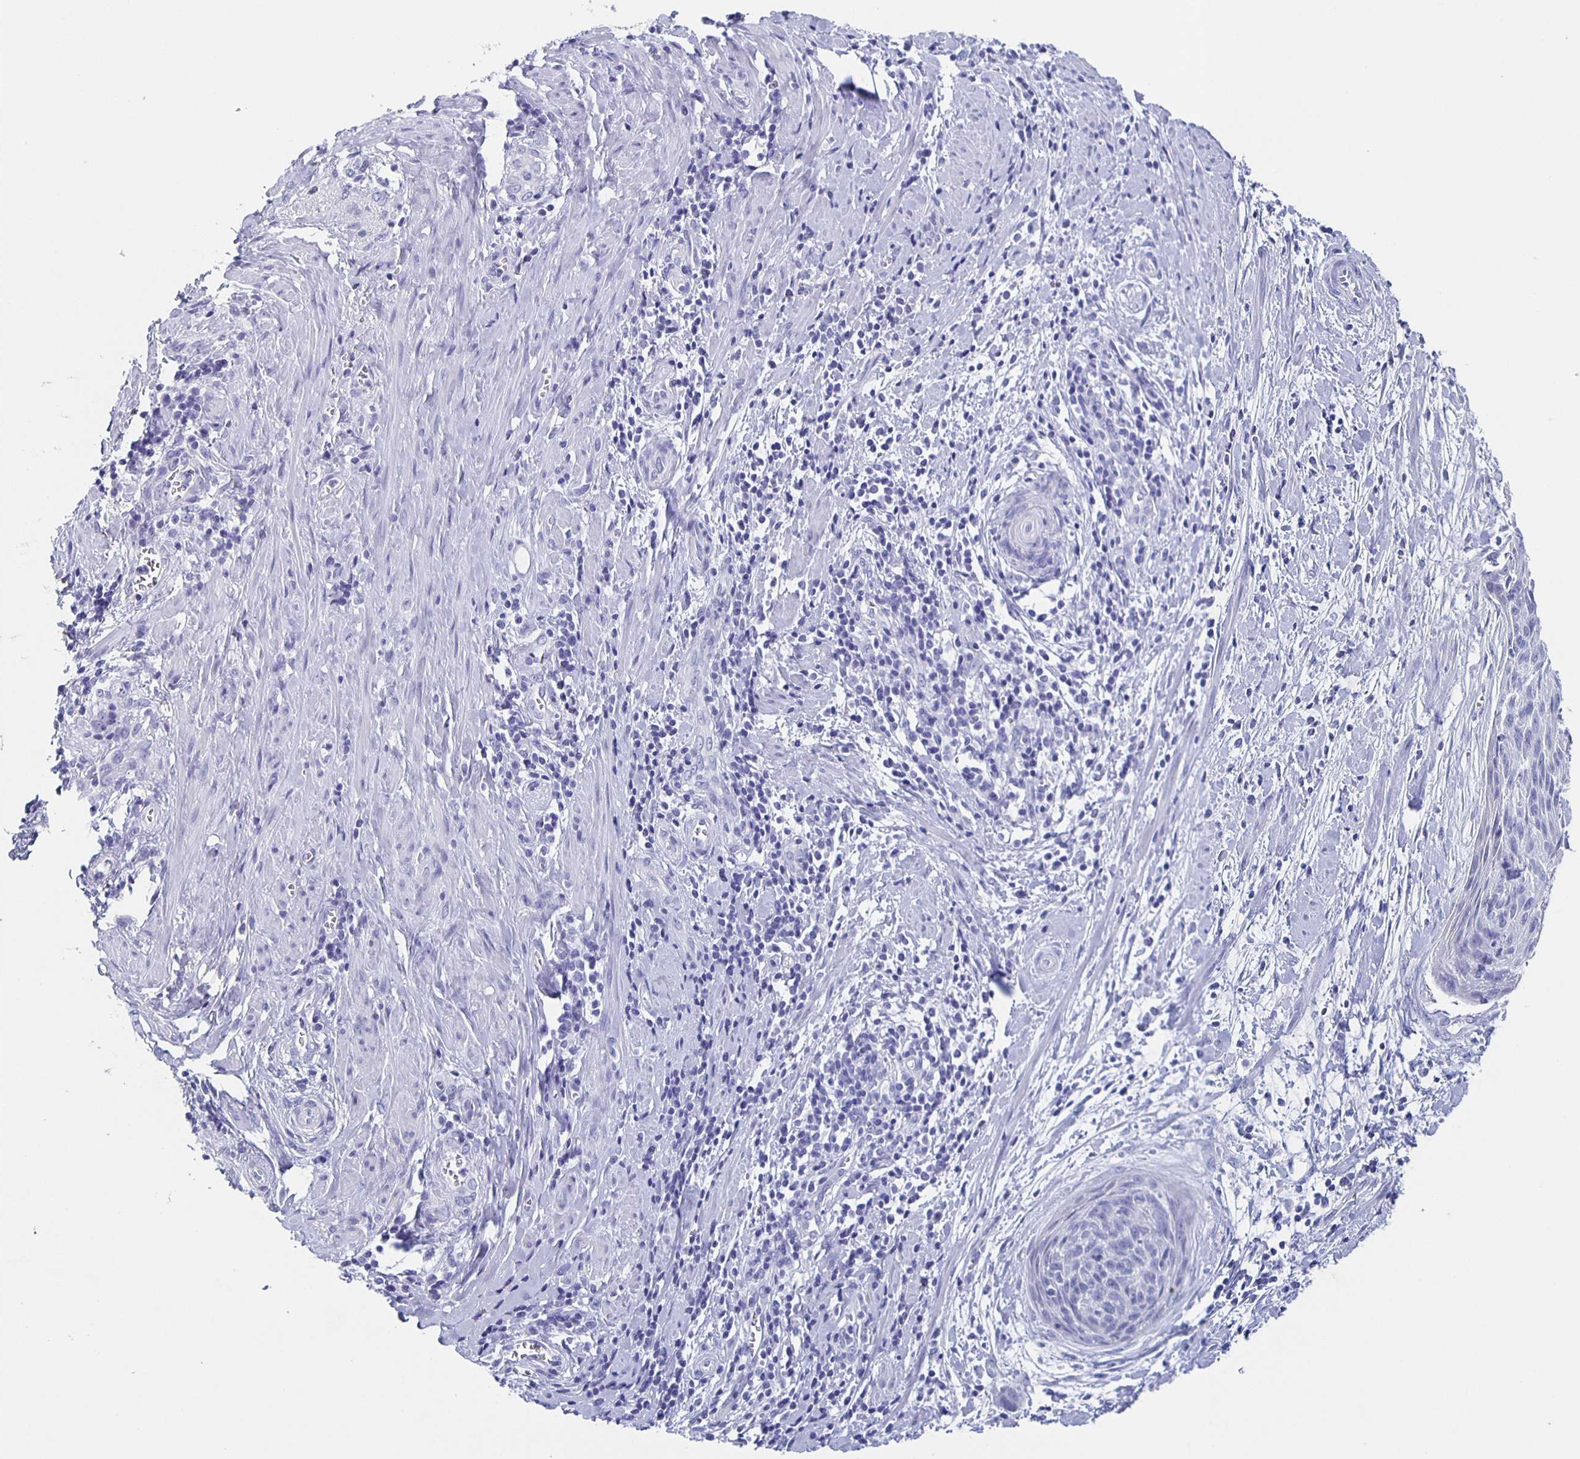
{"staining": {"intensity": "negative", "quantity": "none", "location": "none"}, "tissue": "cervical cancer", "cell_type": "Tumor cells", "image_type": "cancer", "snomed": [{"axis": "morphology", "description": "Squamous cell carcinoma, NOS"}, {"axis": "topography", "description": "Cervix"}], "caption": "Immunohistochemistry (IHC) image of human cervical cancer (squamous cell carcinoma) stained for a protein (brown), which displays no positivity in tumor cells.", "gene": "SLC34A2", "patient": {"sex": "female", "age": 55}}